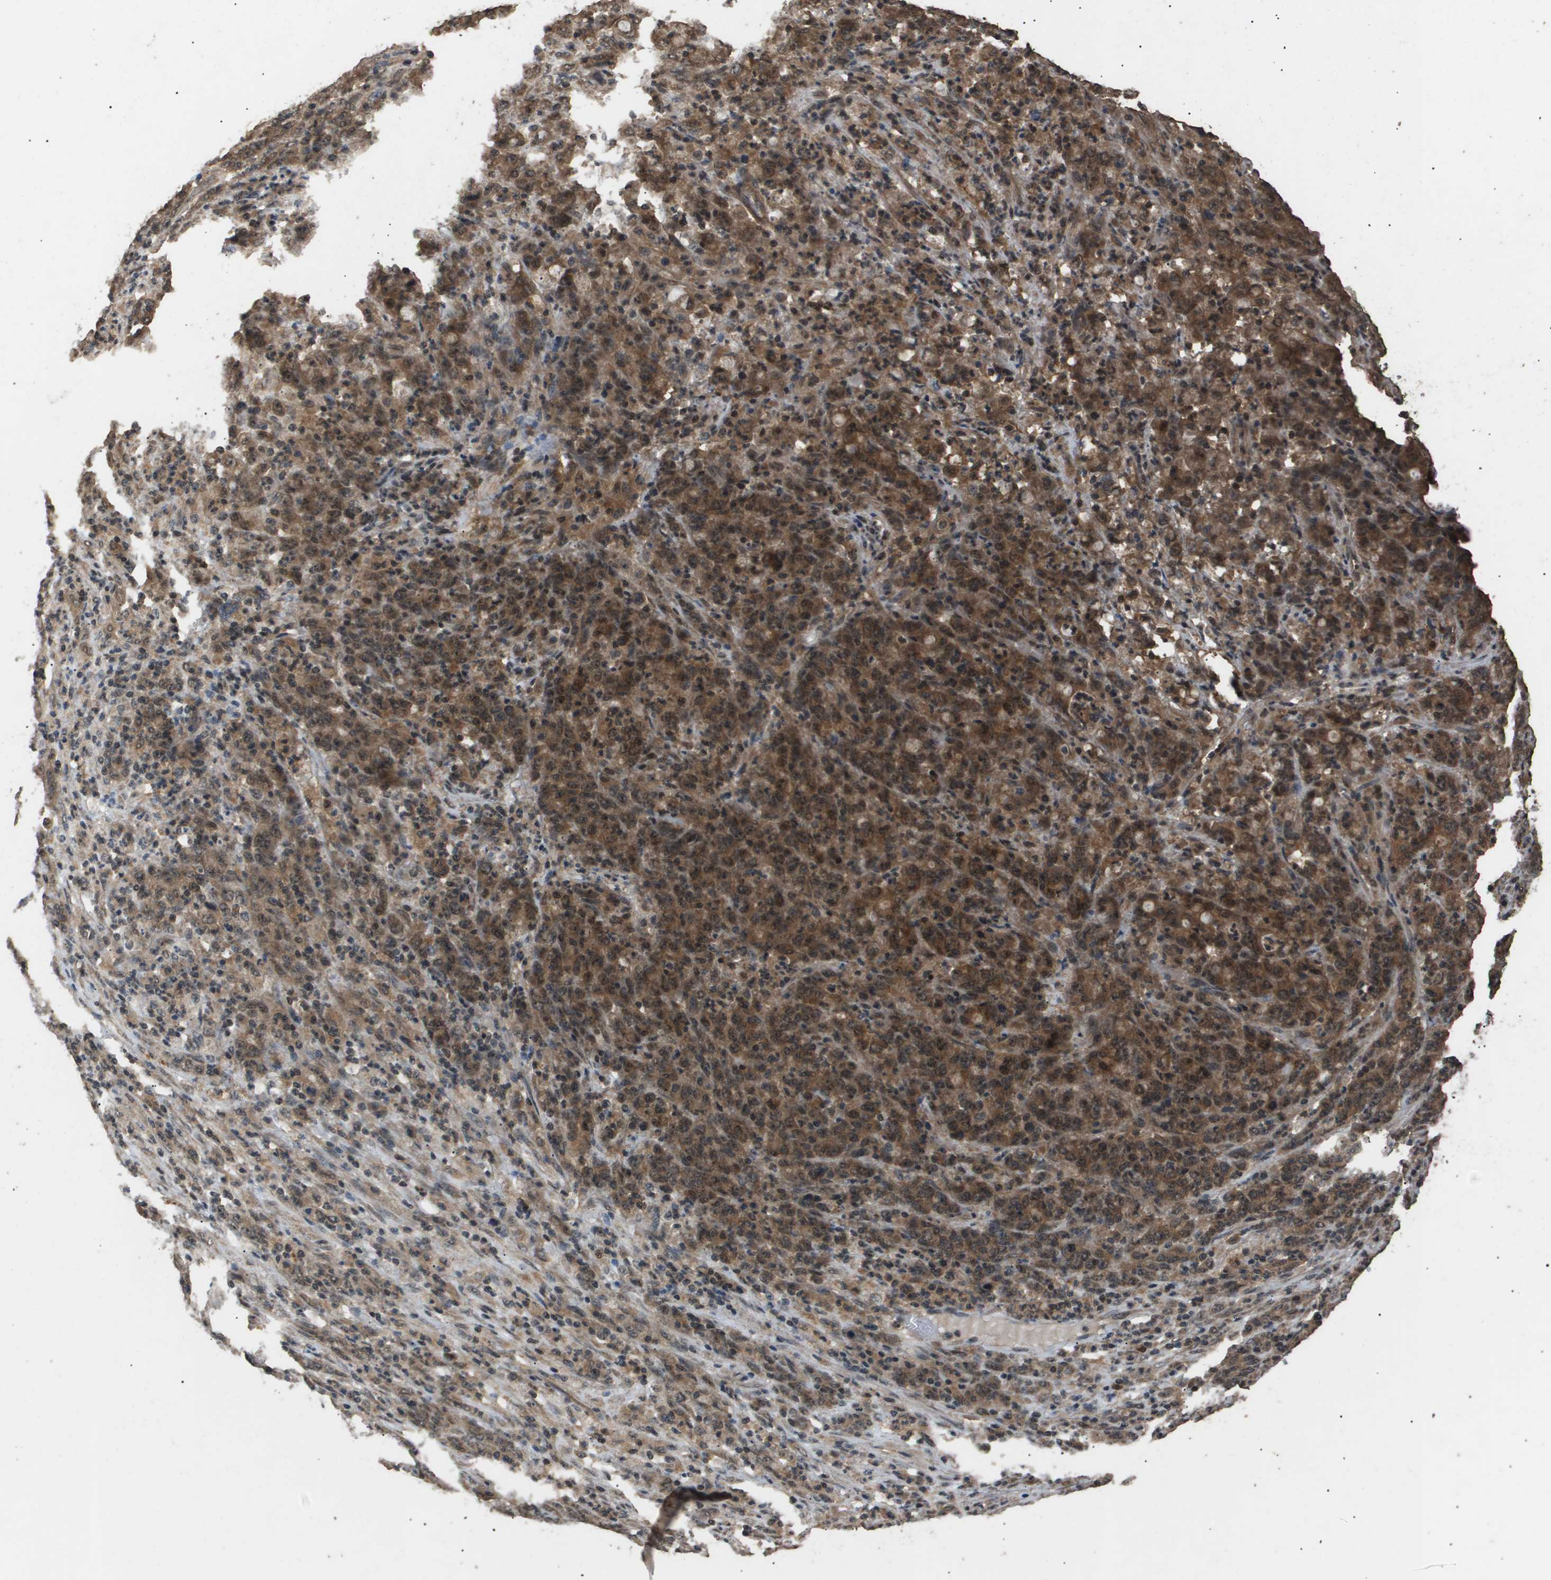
{"staining": {"intensity": "moderate", "quantity": ">75%", "location": "cytoplasmic/membranous,nuclear"}, "tissue": "stomach cancer", "cell_type": "Tumor cells", "image_type": "cancer", "snomed": [{"axis": "morphology", "description": "Adenocarcinoma, NOS"}, {"axis": "topography", "description": "Stomach, lower"}], "caption": "A histopathology image of human stomach cancer (adenocarcinoma) stained for a protein reveals moderate cytoplasmic/membranous and nuclear brown staining in tumor cells.", "gene": "ING1", "patient": {"sex": "female", "age": 71}}